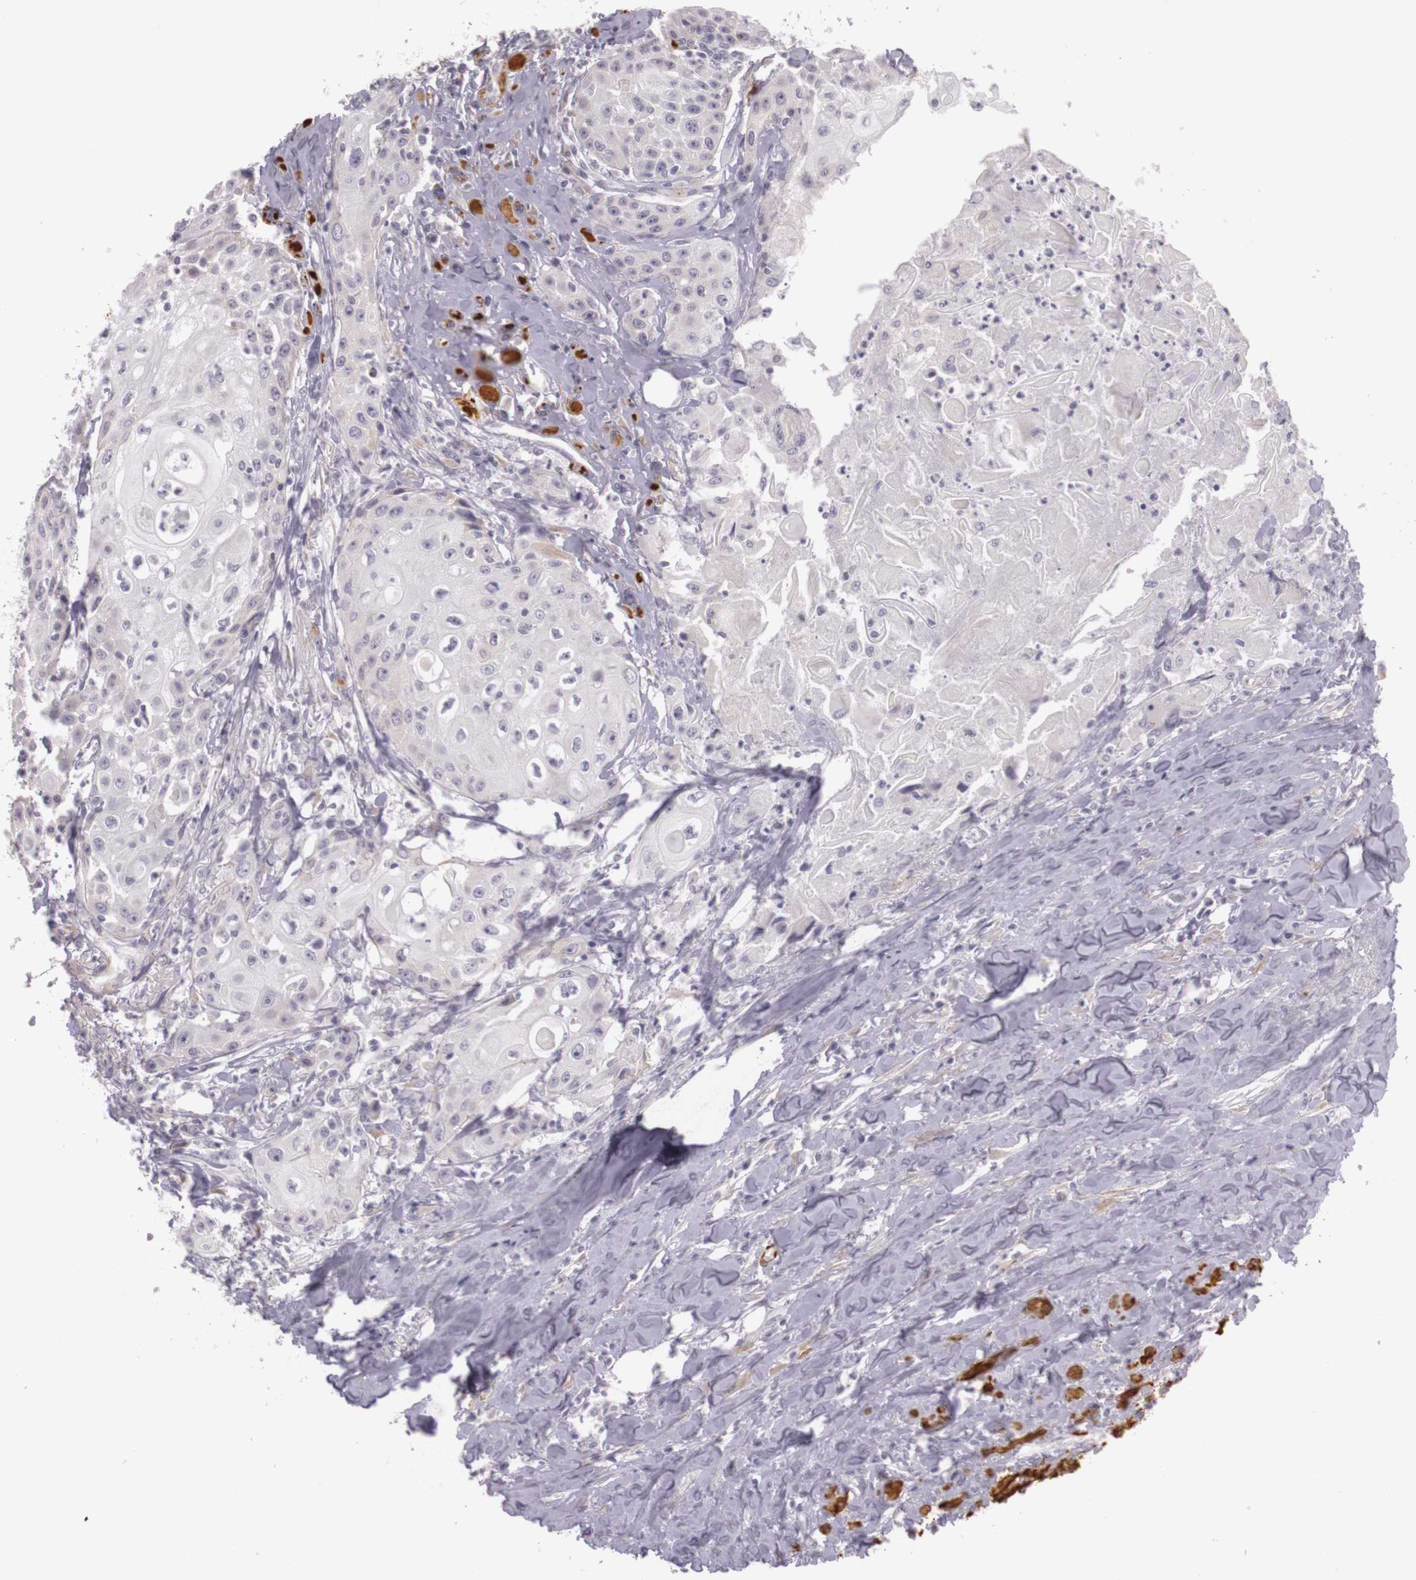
{"staining": {"intensity": "negative", "quantity": "none", "location": "none"}, "tissue": "head and neck cancer", "cell_type": "Tumor cells", "image_type": "cancer", "snomed": [{"axis": "morphology", "description": "Squamous cell carcinoma, NOS"}, {"axis": "topography", "description": "Oral tissue"}, {"axis": "topography", "description": "Head-Neck"}], "caption": "Immunohistochemical staining of human head and neck cancer (squamous cell carcinoma) demonstrates no significant positivity in tumor cells. The staining was performed using DAB (3,3'-diaminobenzidine) to visualize the protein expression in brown, while the nuclei were stained in blue with hematoxylin (Magnification: 20x).", "gene": "CNTN2", "patient": {"sex": "female", "age": 82}}